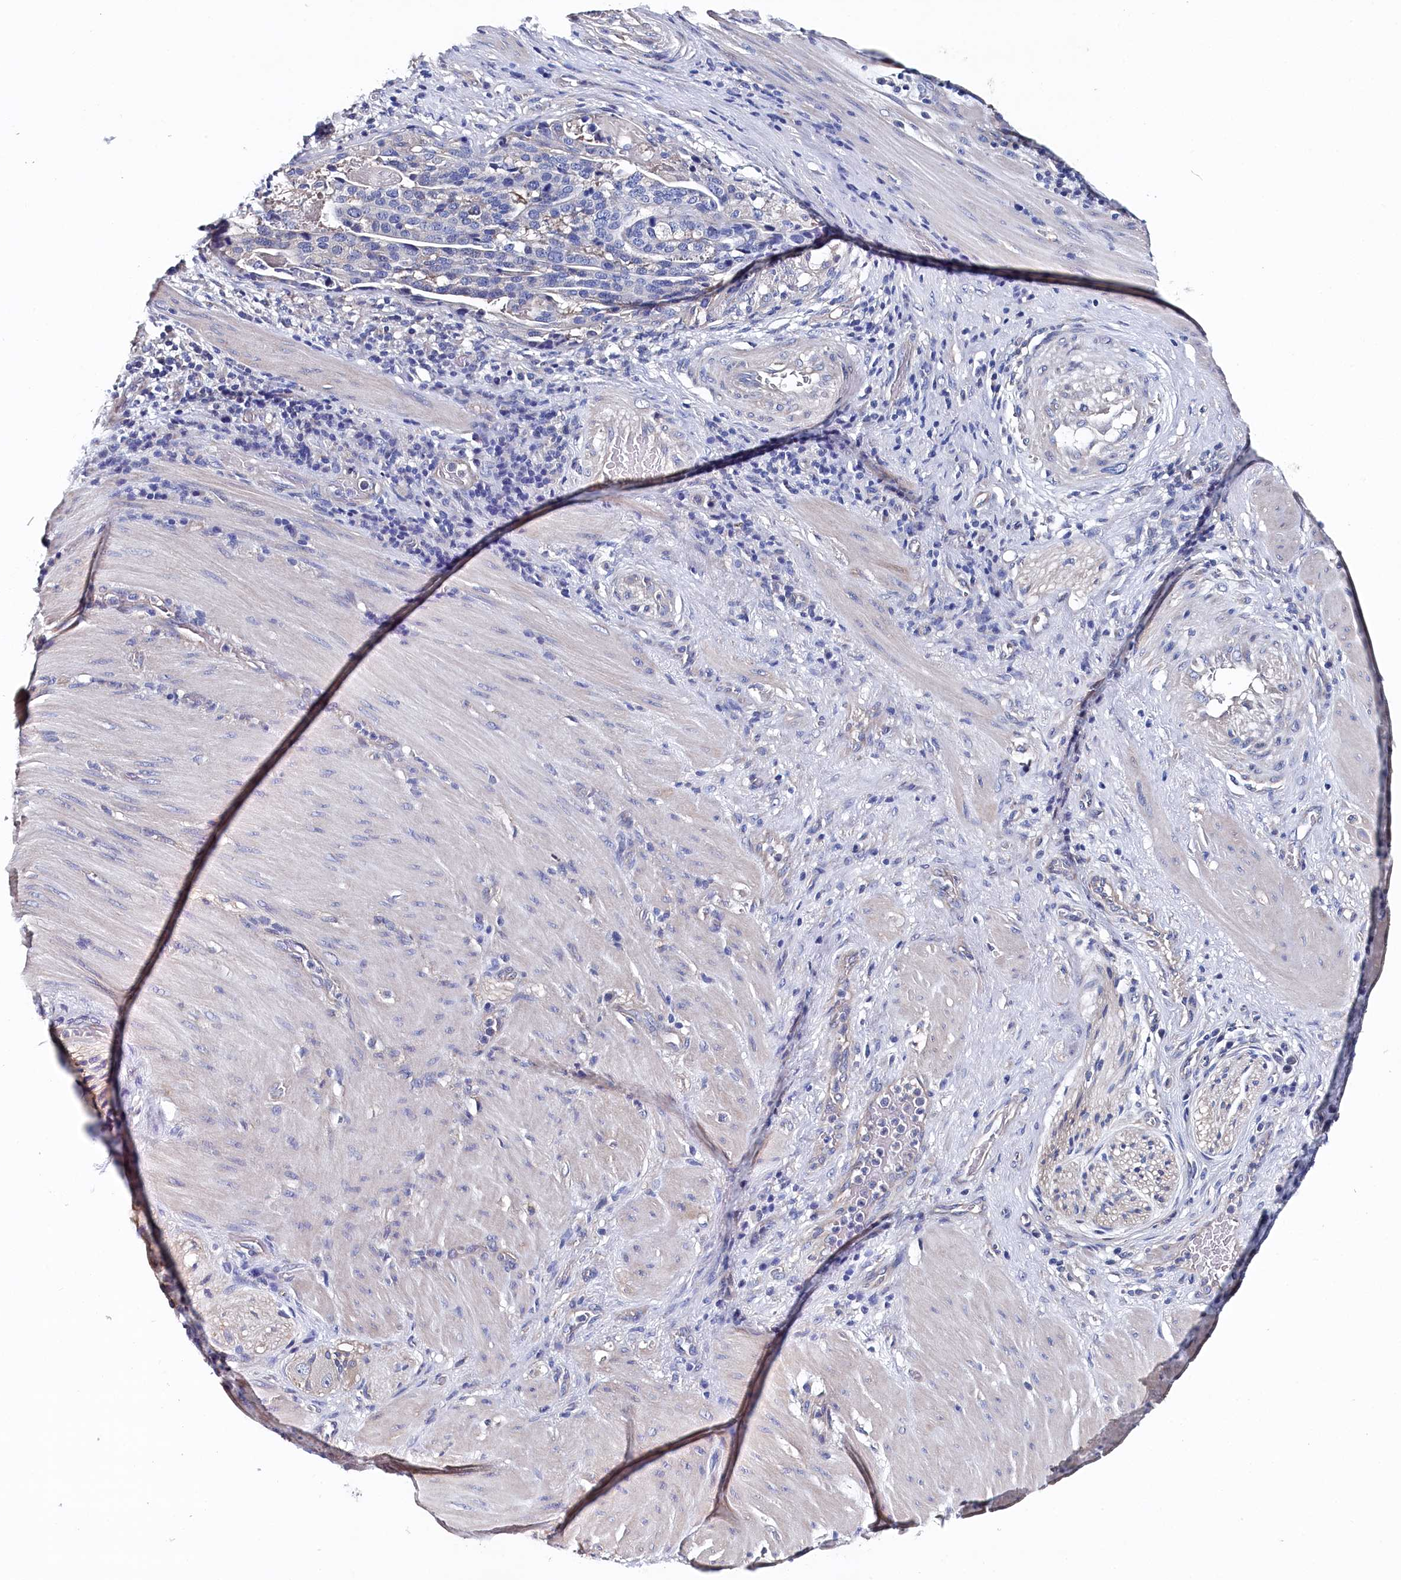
{"staining": {"intensity": "negative", "quantity": "none", "location": "none"}, "tissue": "stomach cancer", "cell_type": "Tumor cells", "image_type": "cancer", "snomed": [{"axis": "morphology", "description": "Adenocarcinoma, NOS"}, {"axis": "topography", "description": "Stomach"}], "caption": "Immunohistochemistry (IHC) of stomach cancer (adenocarcinoma) shows no staining in tumor cells. (Stains: DAB (3,3'-diaminobenzidine) immunohistochemistry with hematoxylin counter stain, Microscopy: brightfield microscopy at high magnification).", "gene": "BHMT", "patient": {"sex": "male", "age": 48}}